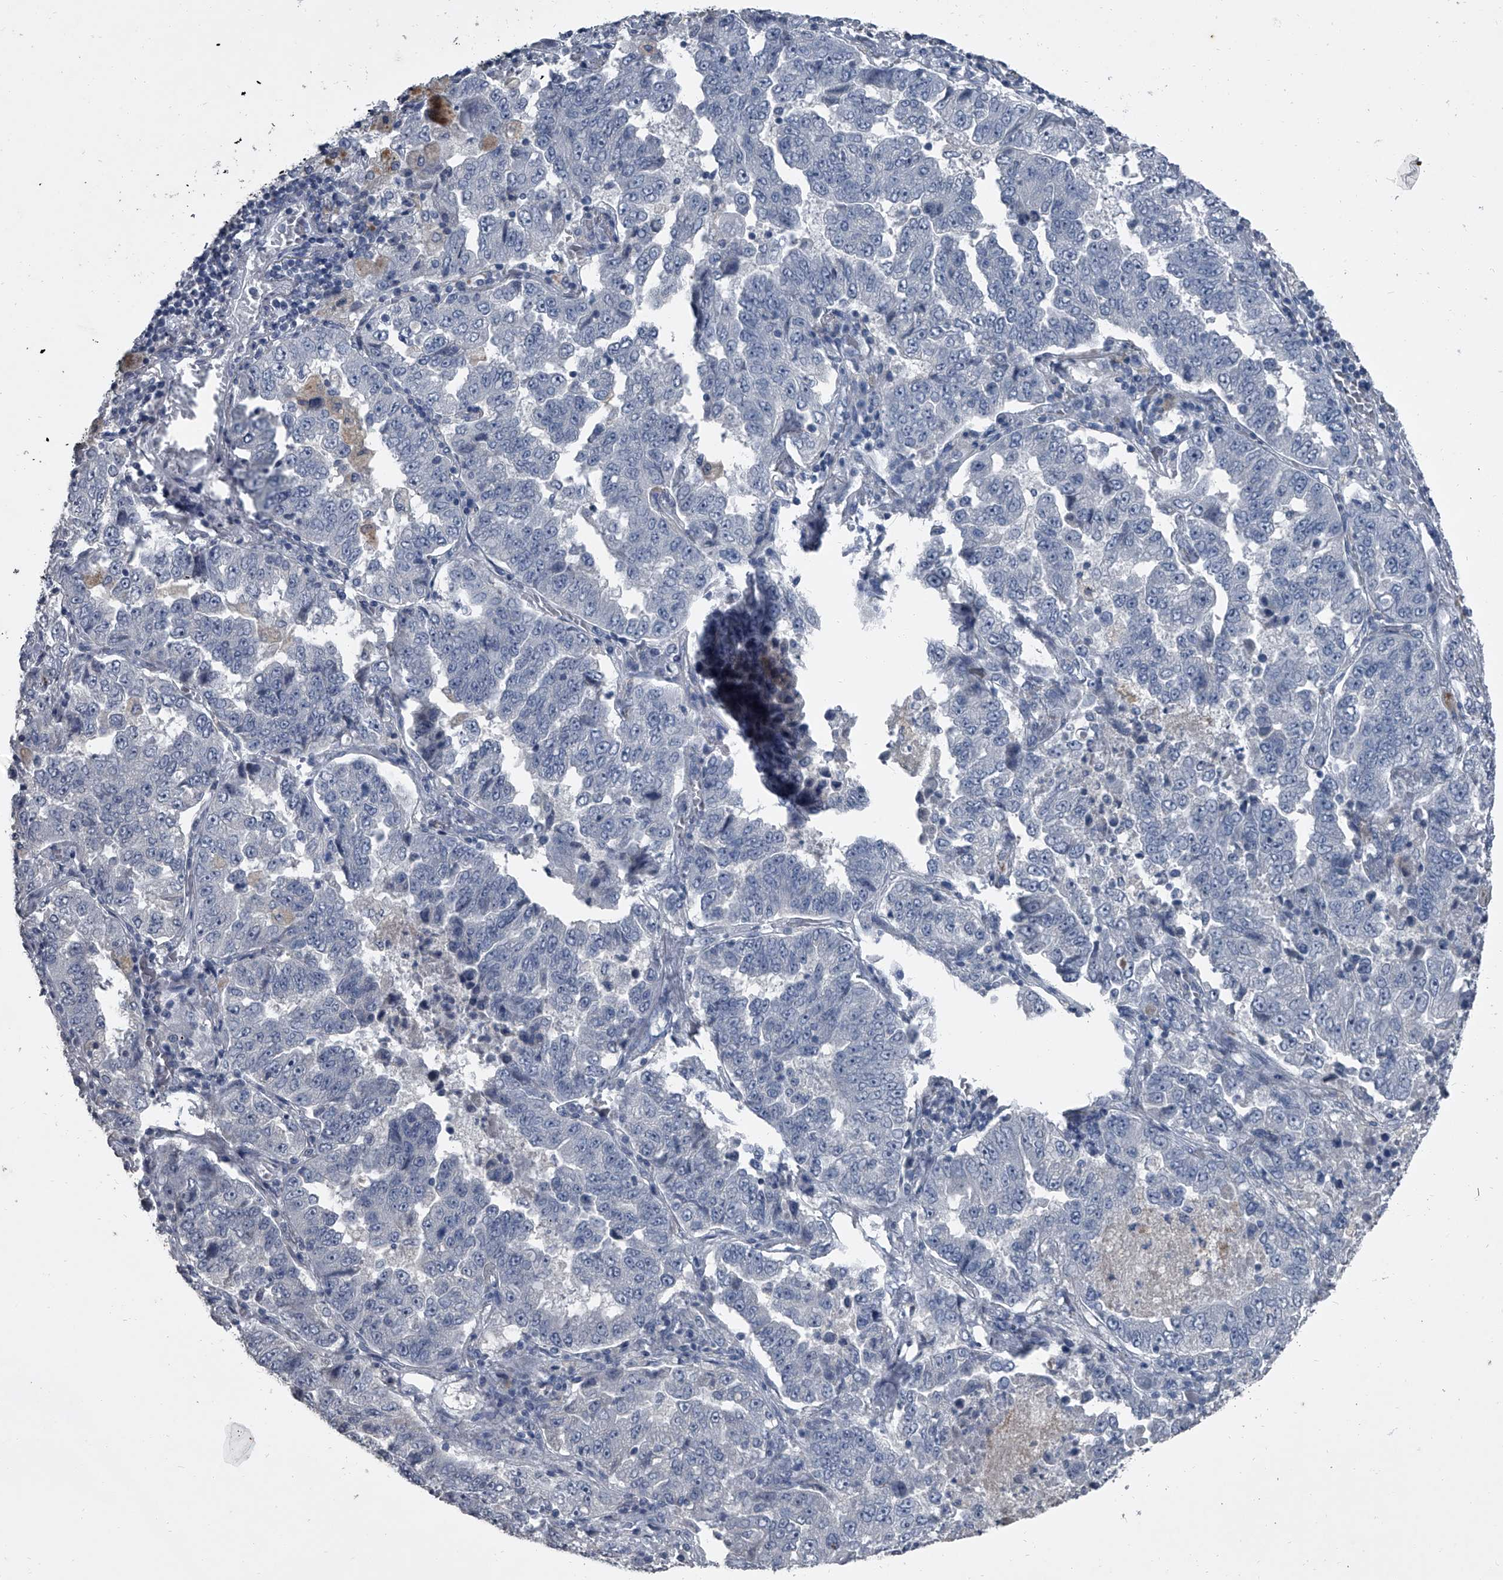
{"staining": {"intensity": "negative", "quantity": "none", "location": "none"}, "tissue": "lung cancer", "cell_type": "Tumor cells", "image_type": "cancer", "snomed": [{"axis": "morphology", "description": "Adenocarcinoma, NOS"}, {"axis": "topography", "description": "Lung"}], "caption": "IHC histopathology image of neoplastic tissue: lung adenocarcinoma stained with DAB (3,3'-diaminobenzidine) reveals no significant protein expression in tumor cells.", "gene": "HEPHL1", "patient": {"sex": "female", "age": 51}}